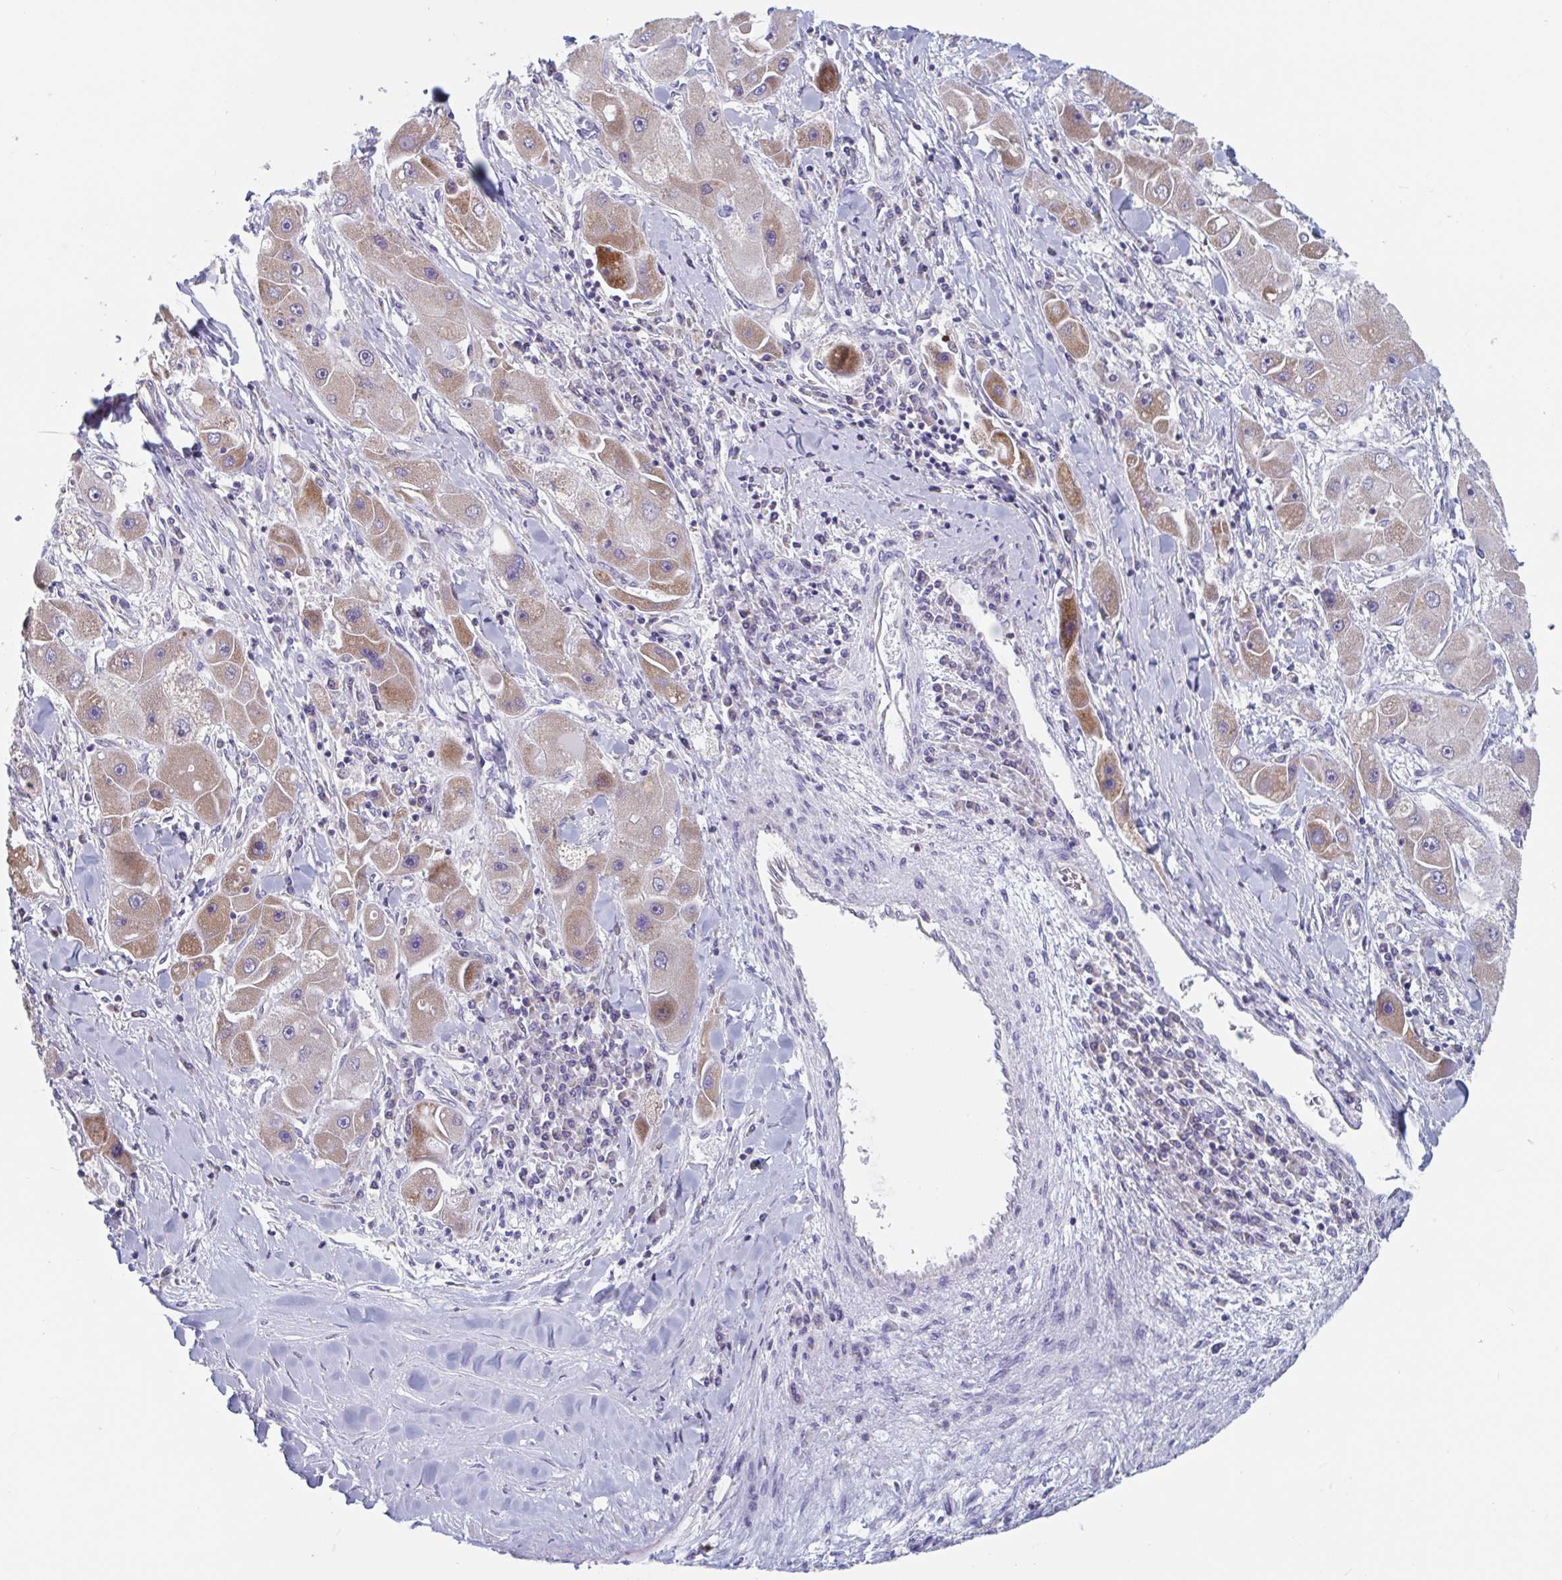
{"staining": {"intensity": "moderate", "quantity": "<25%", "location": "cytoplasmic/membranous"}, "tissue": "liver cancer", "cell_type": "Tumor cells", "image_type": "cancer", "snomed": [{"axis": "morphology", "description": "Carcinoma, Hepatocellular, NOS"}, {"axis": "topography", "description": "Liver"}], "caption": "Human liver cancer stained with a protein marker shows moderate staining in tumor cells.", "gene": "MRPL53", "patient": {"sex": "male", "age": 24}}